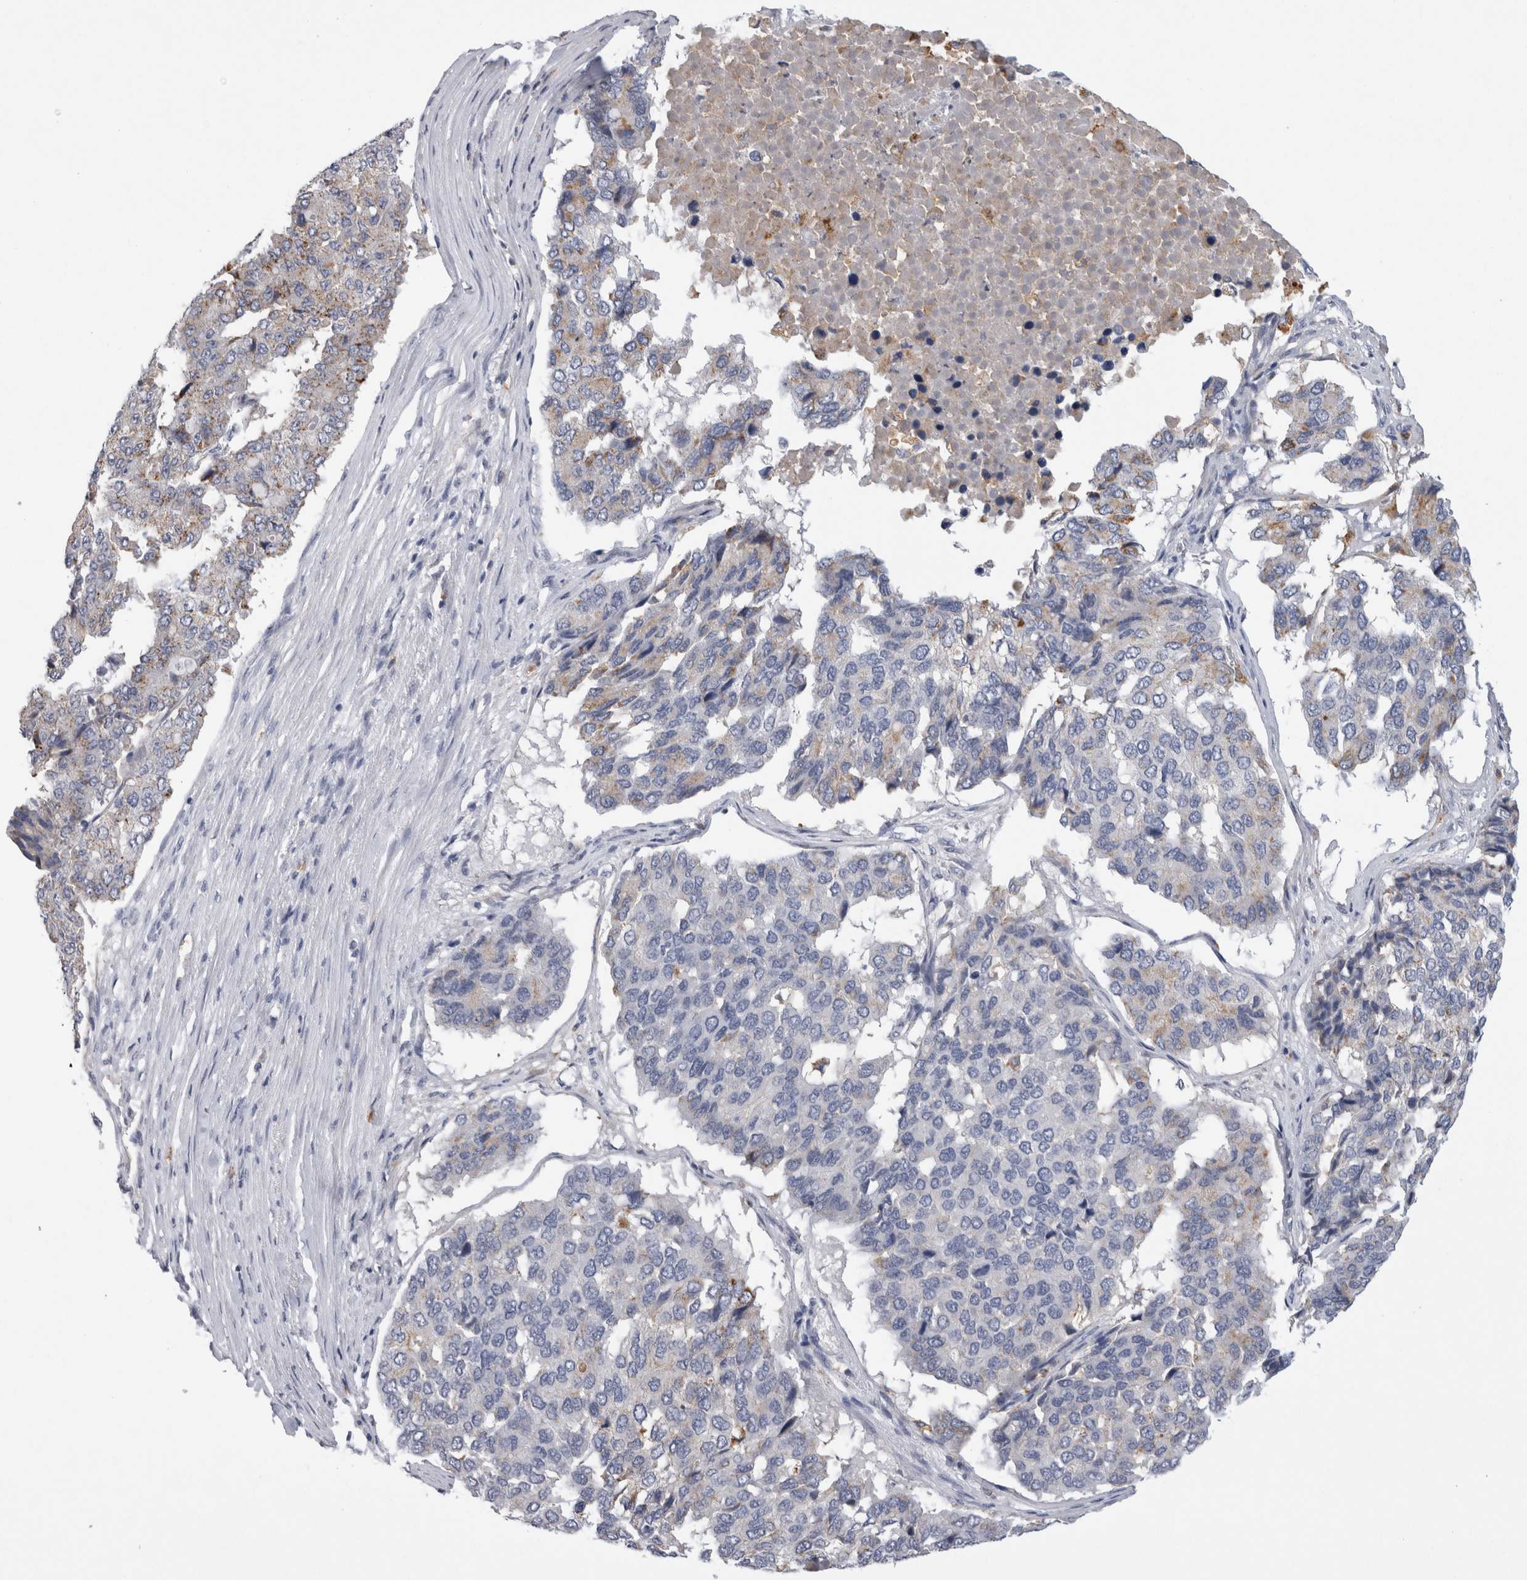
{"staining": {"intensity": "weak", "quantity": "<25%", "location": "cytoplasmic/membranous"}, "tissue": "pancreatic cancer", "cell_type": "Tumor cells", "image_type": "cancer", "snomed": [{"axis": "morphology", "description": "Adenocarcinoma, NOS"}, {"axis": "topography", "description": "Pancreas"}], "caption": "Histopathology image shows no protein staining in tumor cells of pancreatic cancer tissue. (IHC, brightfield microscopy, high magnification).", "gene": "CD63", "patient": {"sex": "male", "age": 50}}